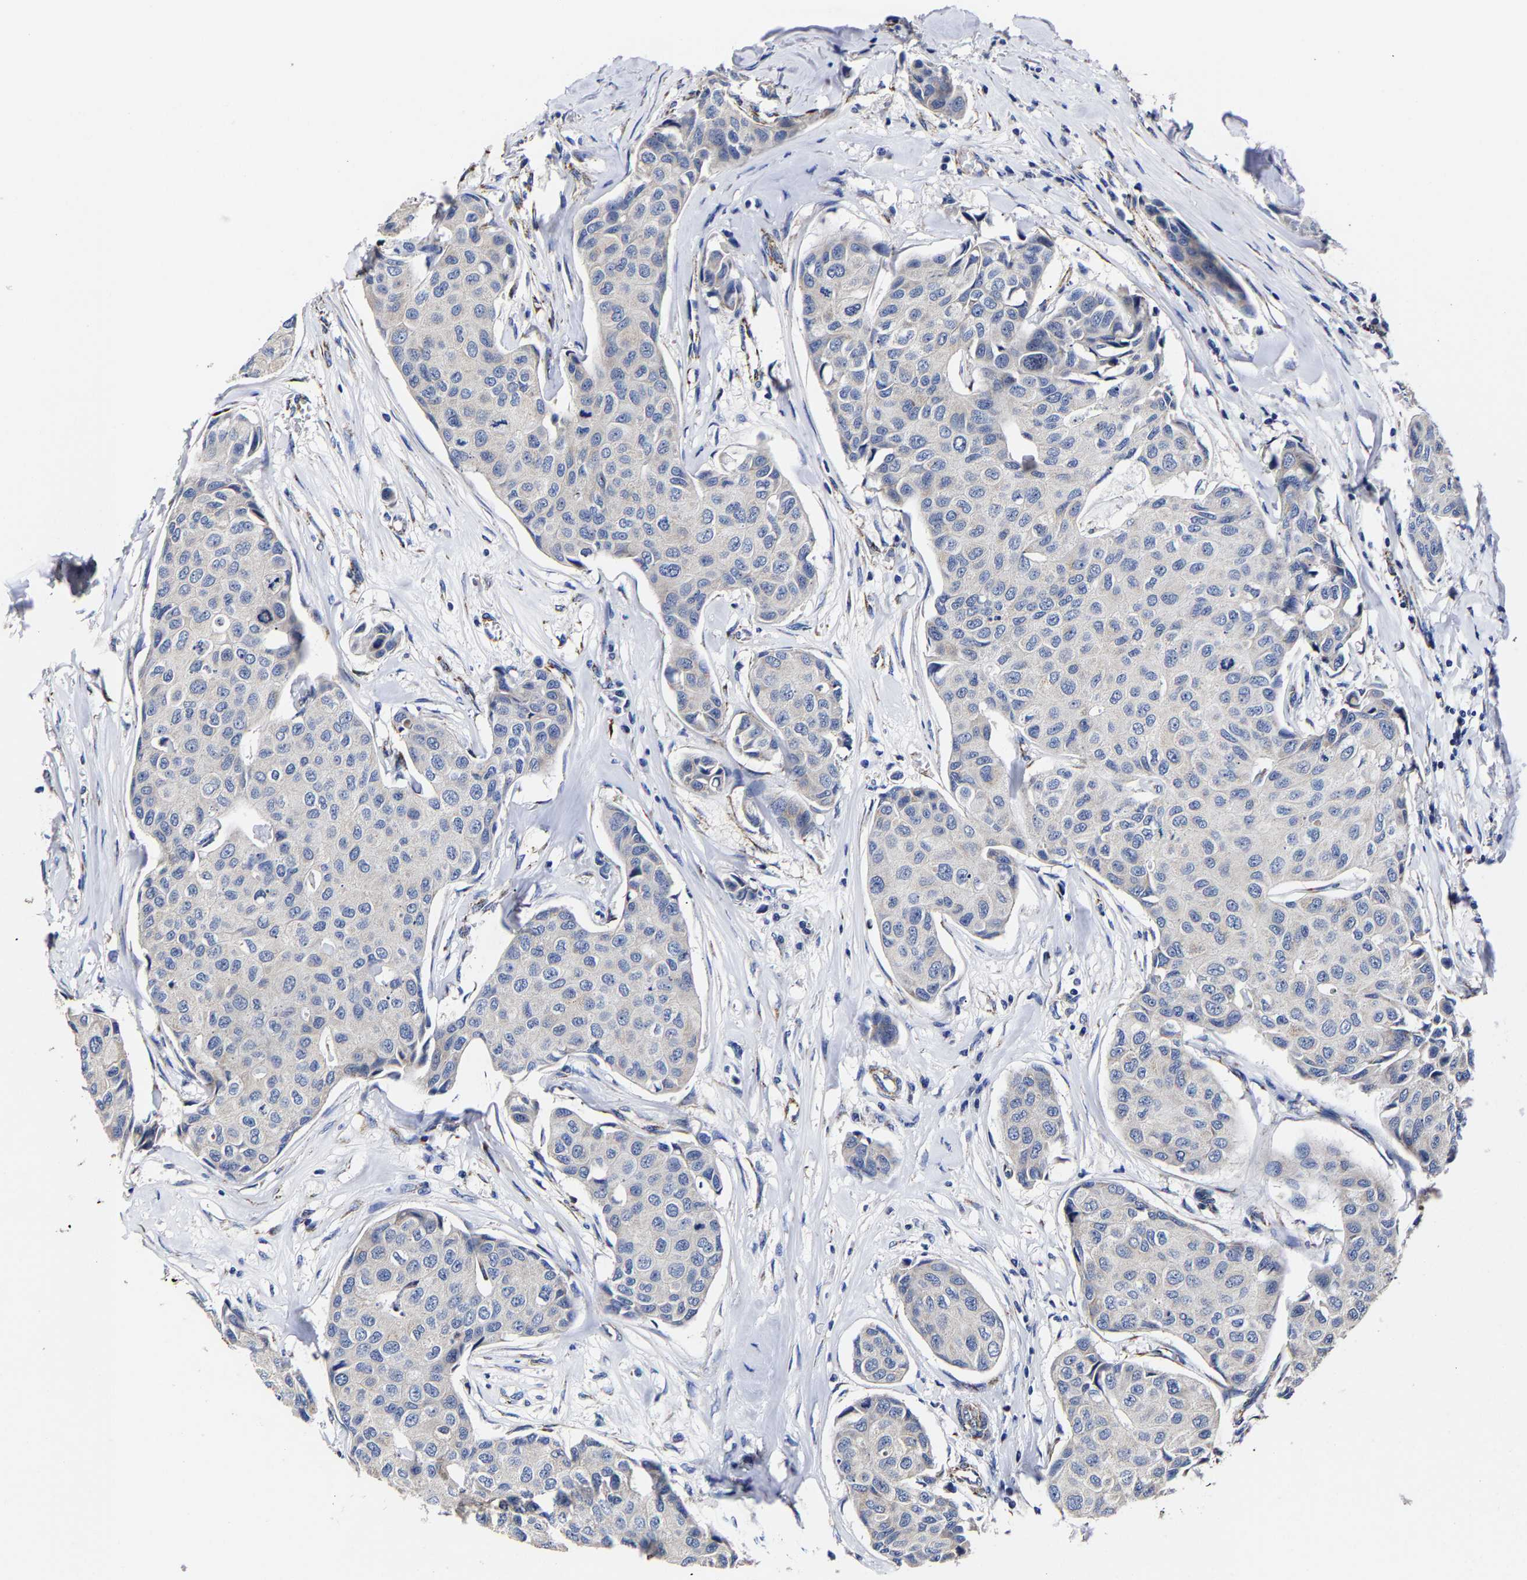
{"staining": {"intensity": "negative", "quantity": "none", "location": "none"}, "tissue": "breast cancer", "cell_type": "Tumor cells", "image_type": "cancer", "snomed": [{"axis": "morphology", "description": "Duct carcinoma"}, {"axis": "topography", "description": "Breast"}], "caption": "Immunohistochemical staining of human breast cancer displays no significant staining in tumor cells.", "gene": "AASS", "patient": {"sex": "female", "age": 80}}